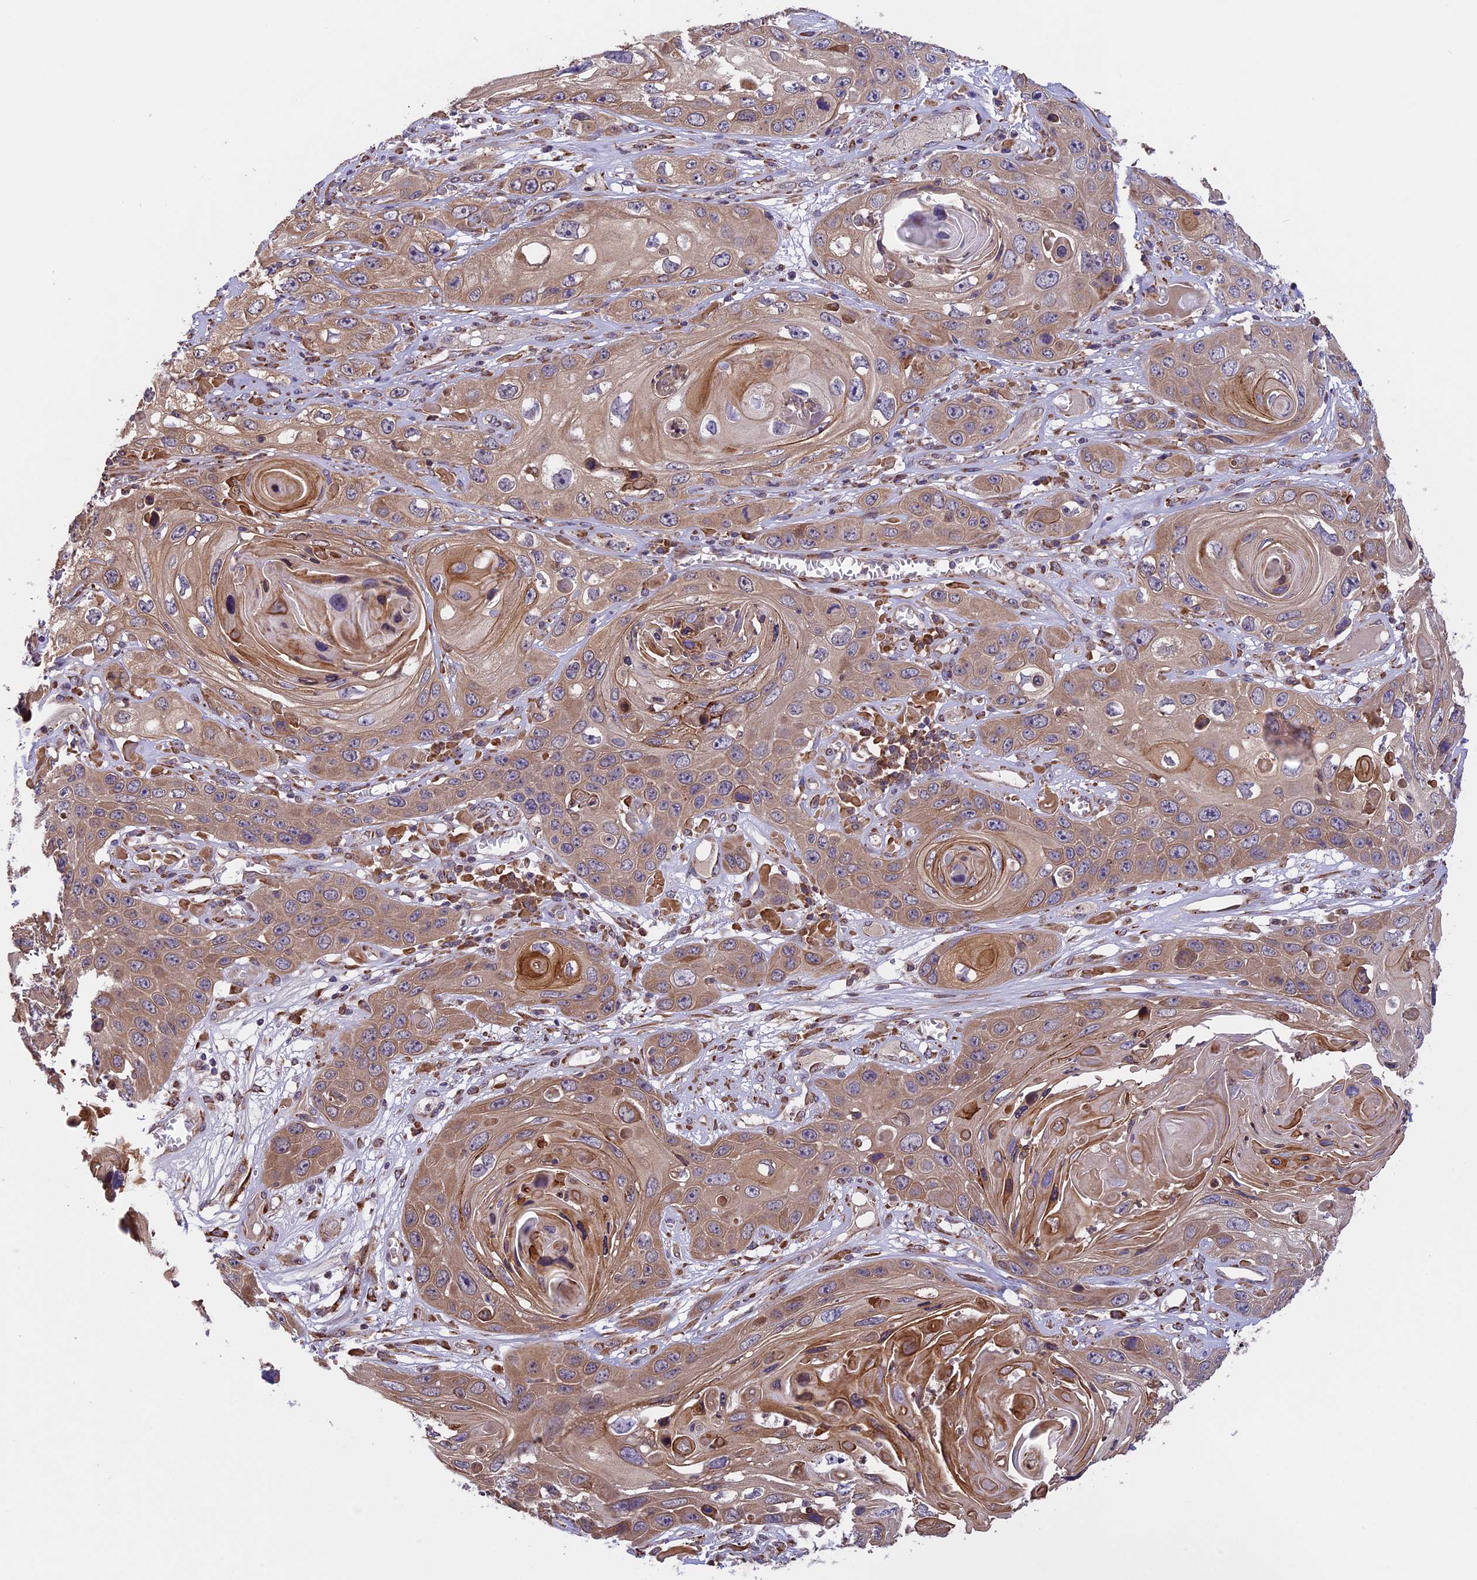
{"staining": {"intensity": "moderate", "quantity": ">75%", "location": "cytoplasmic/membranous"}, "tissue": "skin cancer", "cell_type": "Tumor cells", "image_type": "cancer", "snomed": [{"axis": "morphology", "description": "Squamous cell carcinoma, NOS"}, {"axis": "topography", "description": "Skin"}], "caption": "Skin cancer (squamous cell carcinoma) stained for a protein reveals moderate cytoplasmic/membranous positivity in tumor cells.", "gene": "DMRTA2", "patient": {"sex": "male", "age": 55}}